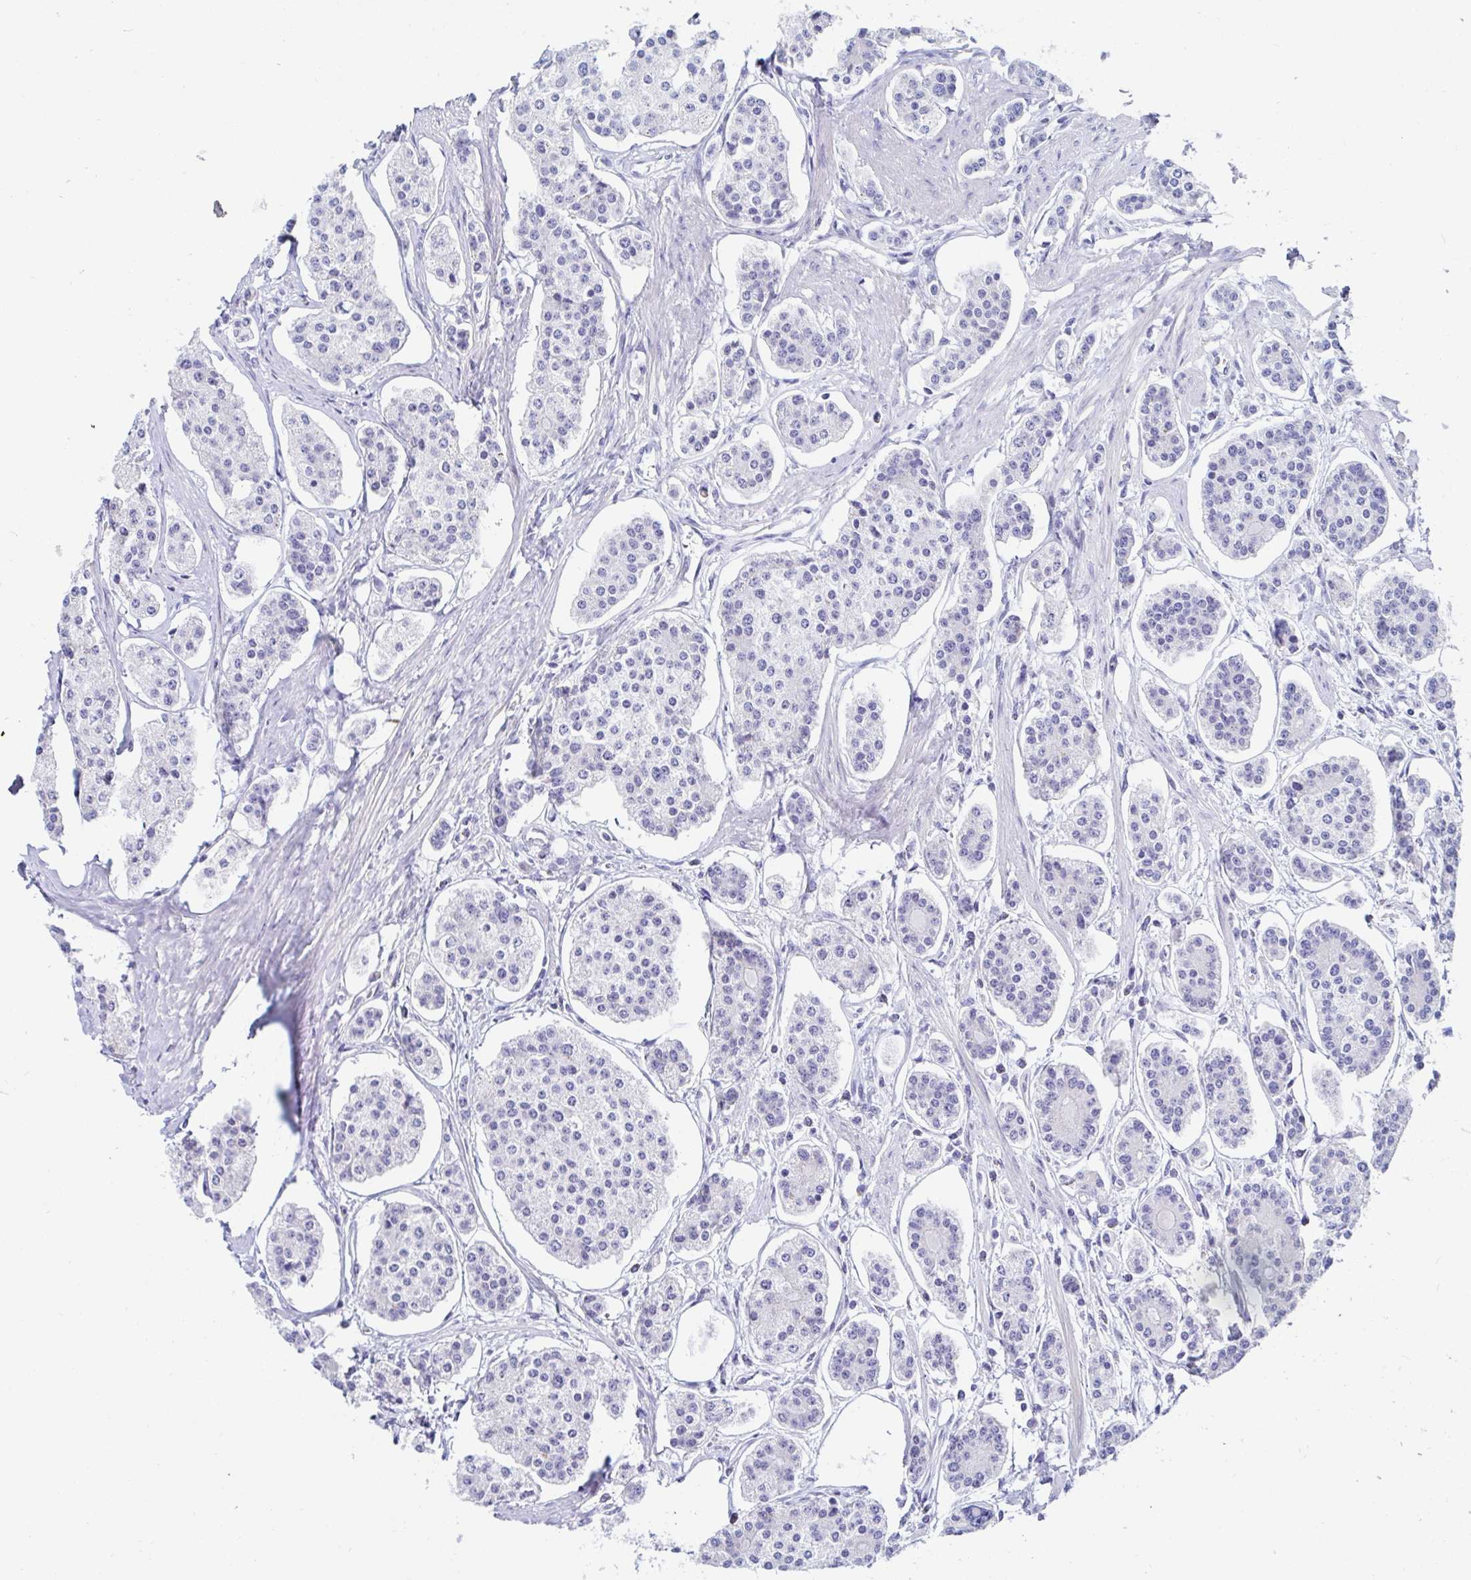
{"staining": {"intensity": "negative", "quantity": "none", "location": "none"}, "tissue": "carcinoid", "cell_type": "Tumor cells", "image_type": "cancer", "snomed": [{"axis": "morphology", "description": "Carcinoid, malignant, NOS"}, {"axis": "topography", "description": "Small intestine"}], "caption": "A micrograph of malignant carcinoid stained for a protein exhibits no brown staining in tumor cells. The staining was performed using DAB (3,3'-diaminobenzidine) to visualize the protein expression in brown, while the nuclei were stained in blue with hematoxylin (Magnification: 20x).", "gene": "C4orf17", "patient": {"sex": "female", "age": 65}}